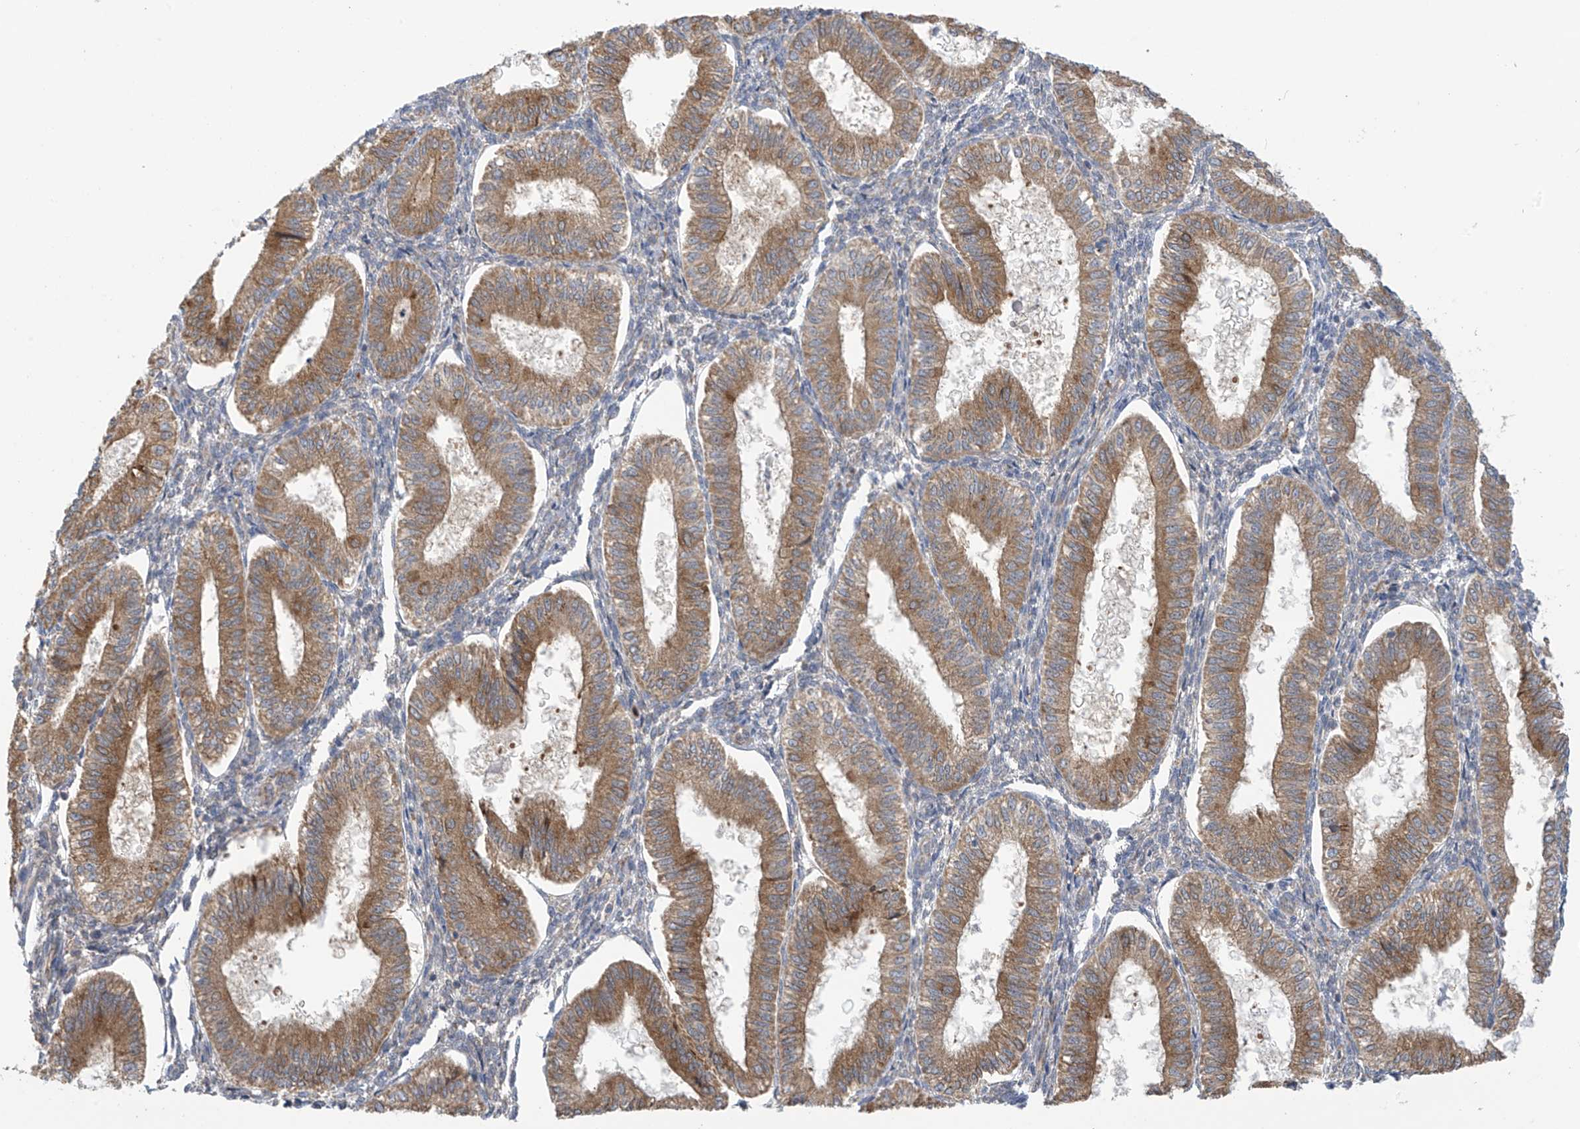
{"staining": {"intensity": "negative", "quantity": "none", "location": "none"}, "tissue": "endometrium", "cell_type": "Cells in endometrial stroma", "image_type": "normal", "snomed": [{"axis": "morphology", "description": "Normal tissue, NOS"}, {"axis": "topography", "description": "Endometrium"}], "caption": "Photomicrograph shows no significant protein staining in cells in endometrial stroma of benign endometrium. (DAB (3,3'-diaminobenzidine) IHC visualized using brightfield microscopy, high magnification).", "gene": "KIAA1522", "patient": {"sex": "female", "age": 39}}